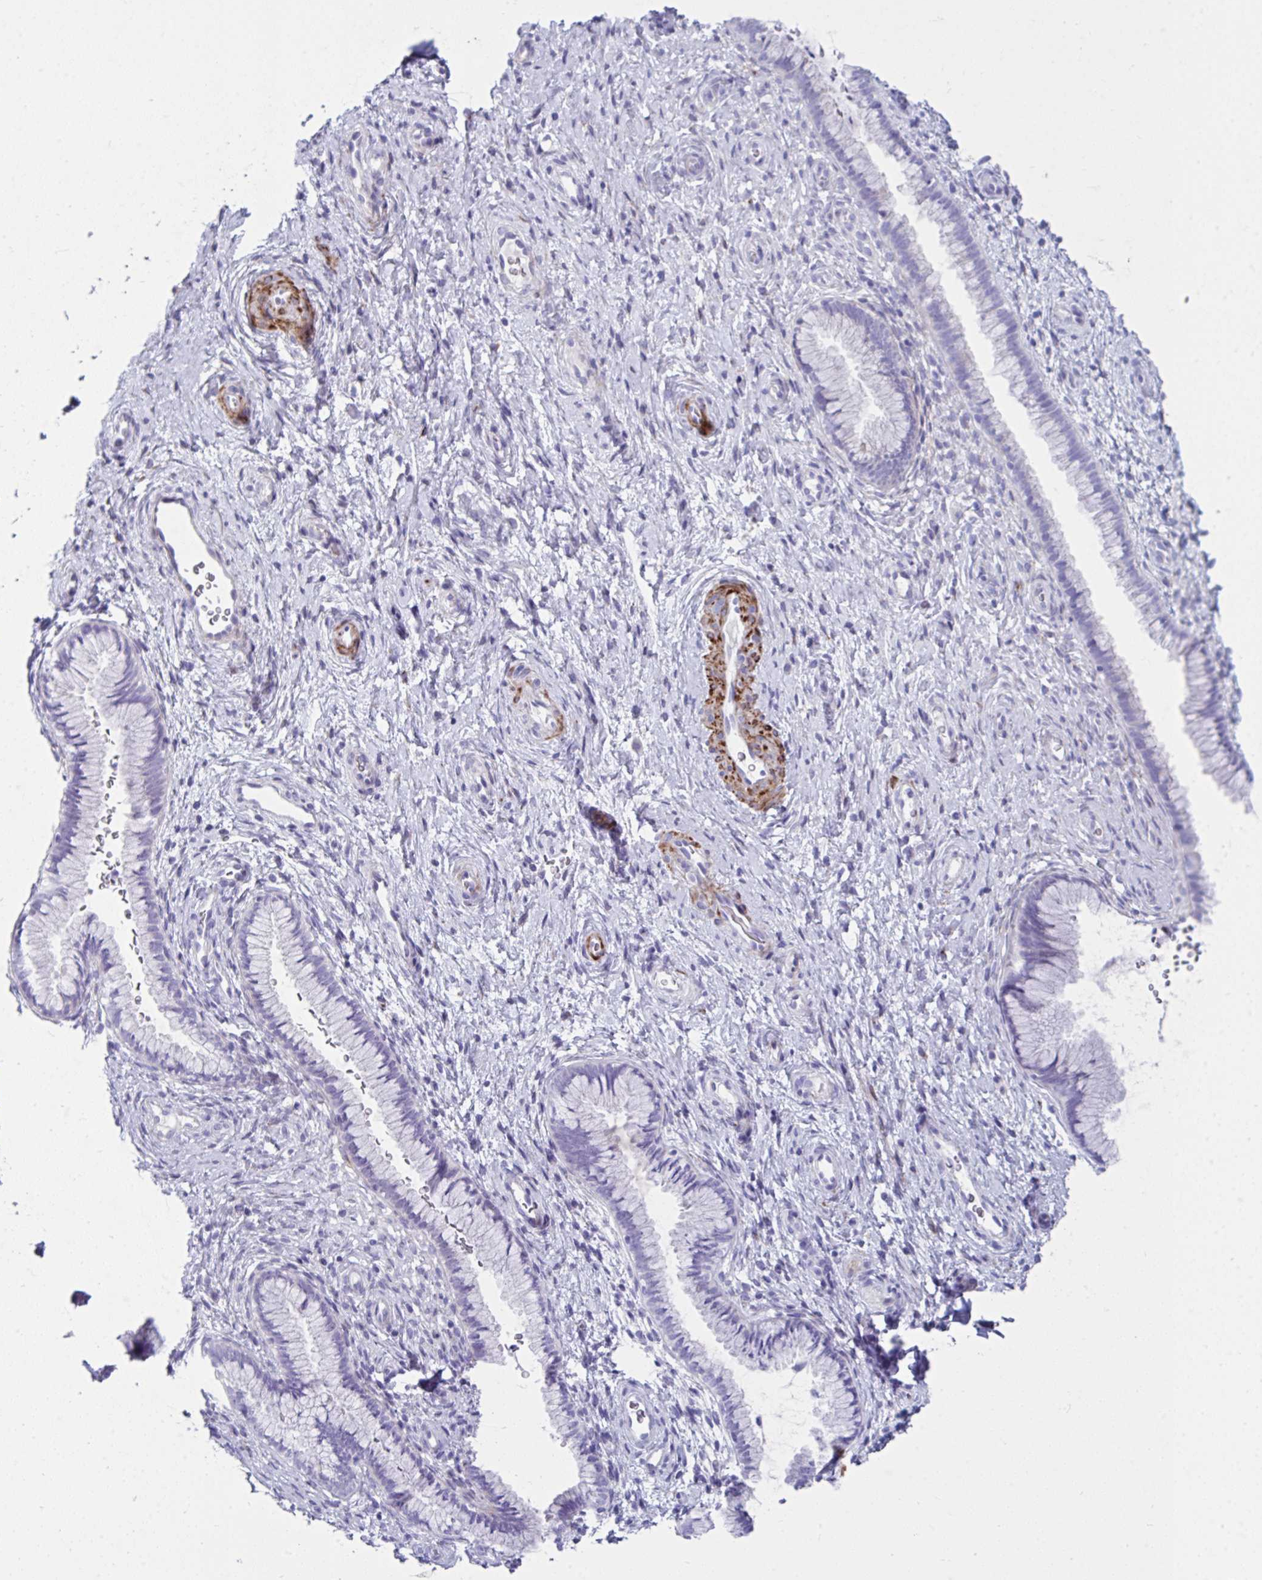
{"staining": {"intensity": "negative", "quantity": "none", "location": "none"}, "tissue": "cervix", "cell_type": "Glandular cells", "image_type": "normal", "snomed": [{"axis": "morphology", "description": "Normal tissue, NOS"}, {"axis": "topography", "description": "Cervix"}], "caption": "Immunohistochemistry micrograph of benign cervix stained for a protein (brown), which reveals no staining in glandular cells.", "gene": "GRXCR2", "patient": {"sex": "female", "age": 34}}